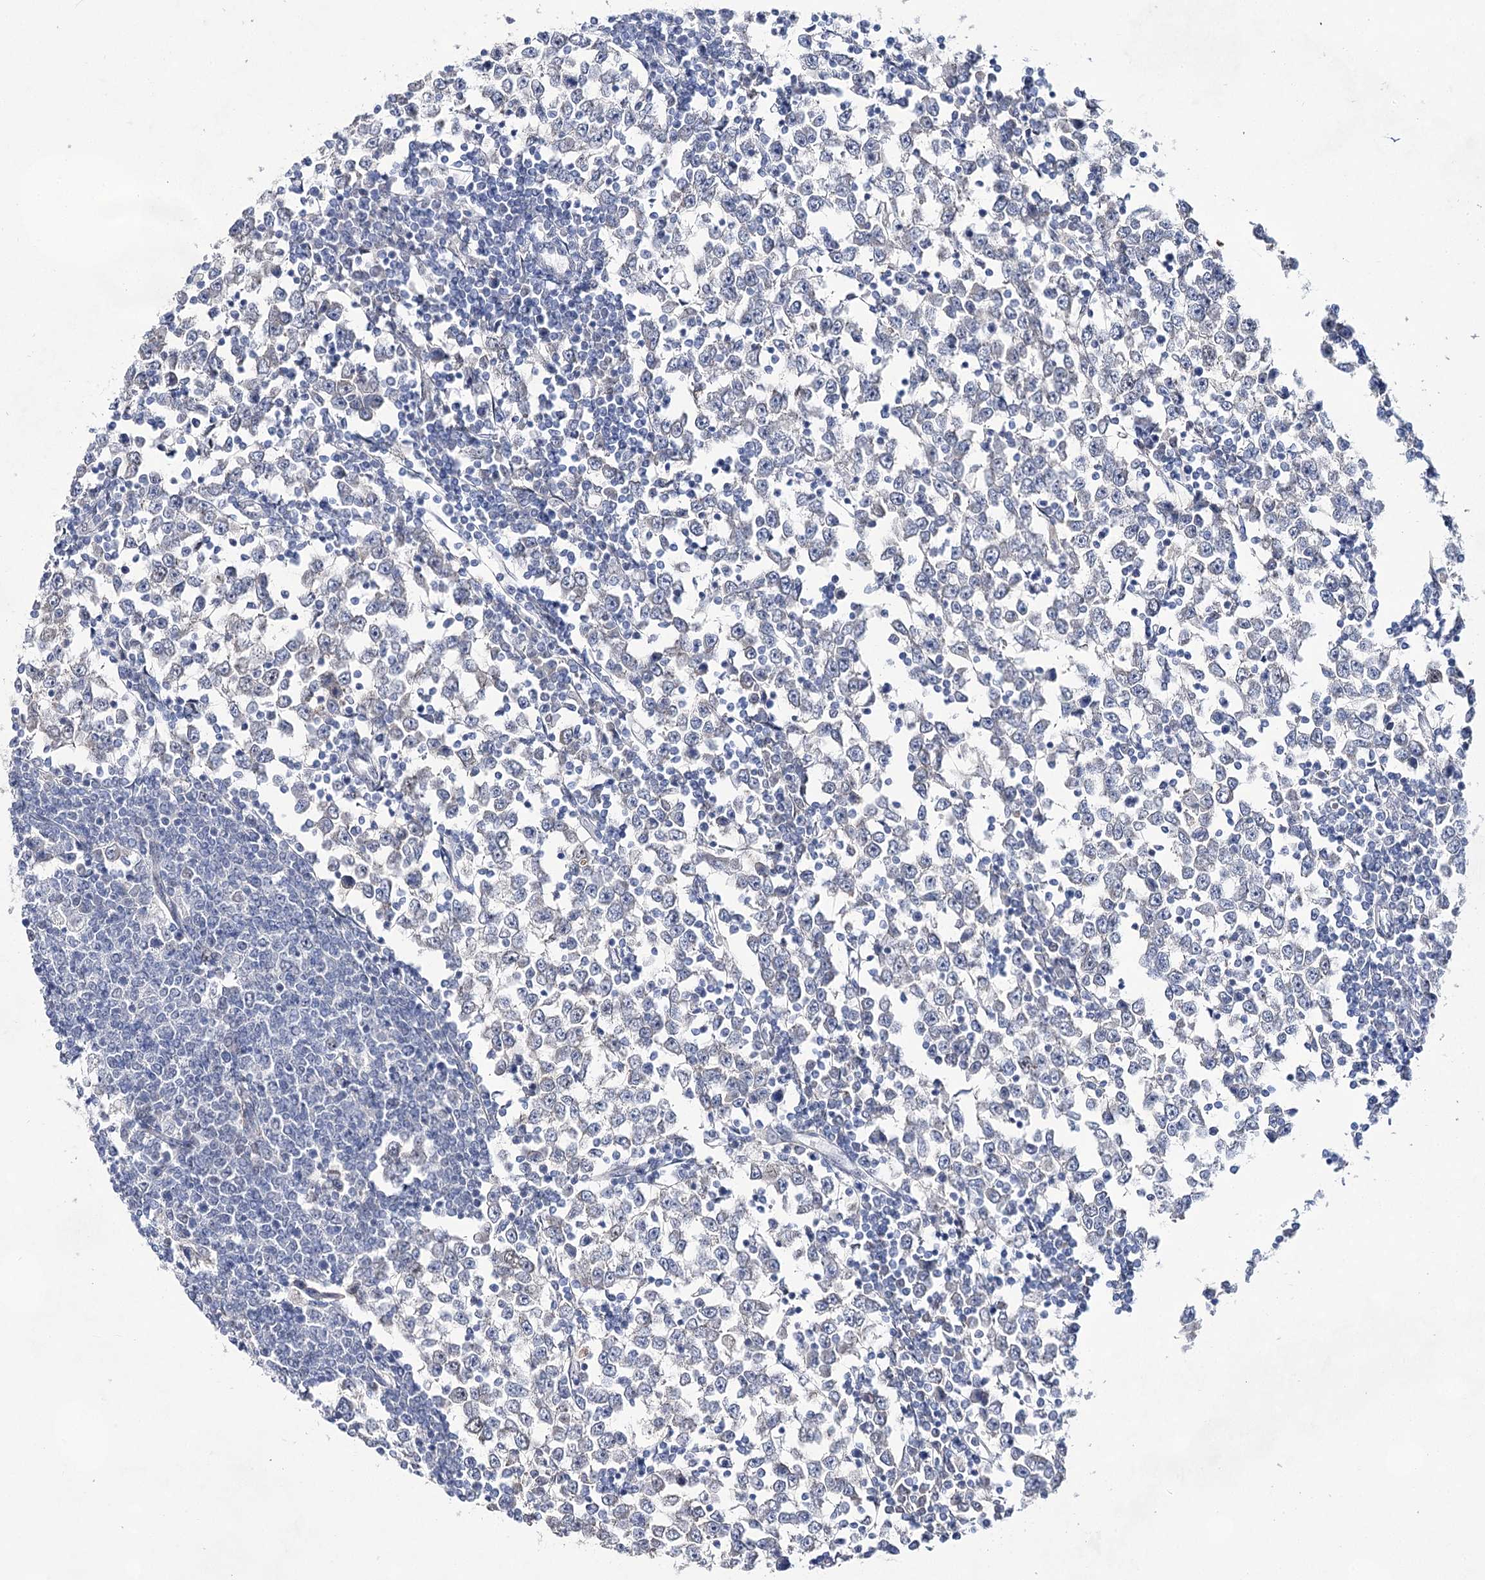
{"staining": {"intensity": "negative", "quantity": "none", "location": "none"}, "tissue": "testis cancer", "cell_type": "Tumor cells", "image_type": "cancer", "snomed": [{"axis": "morphology", "description": "Seminoma, NOS"}, {"axis": "topography", "description": "Testis"}], "caption": "Seminoma (testis) was stained to show a protein in brown. There is no significant positivity in tumor cells.", "gene": "UGDH", "patient": {"sex": "male", "age": 65}}